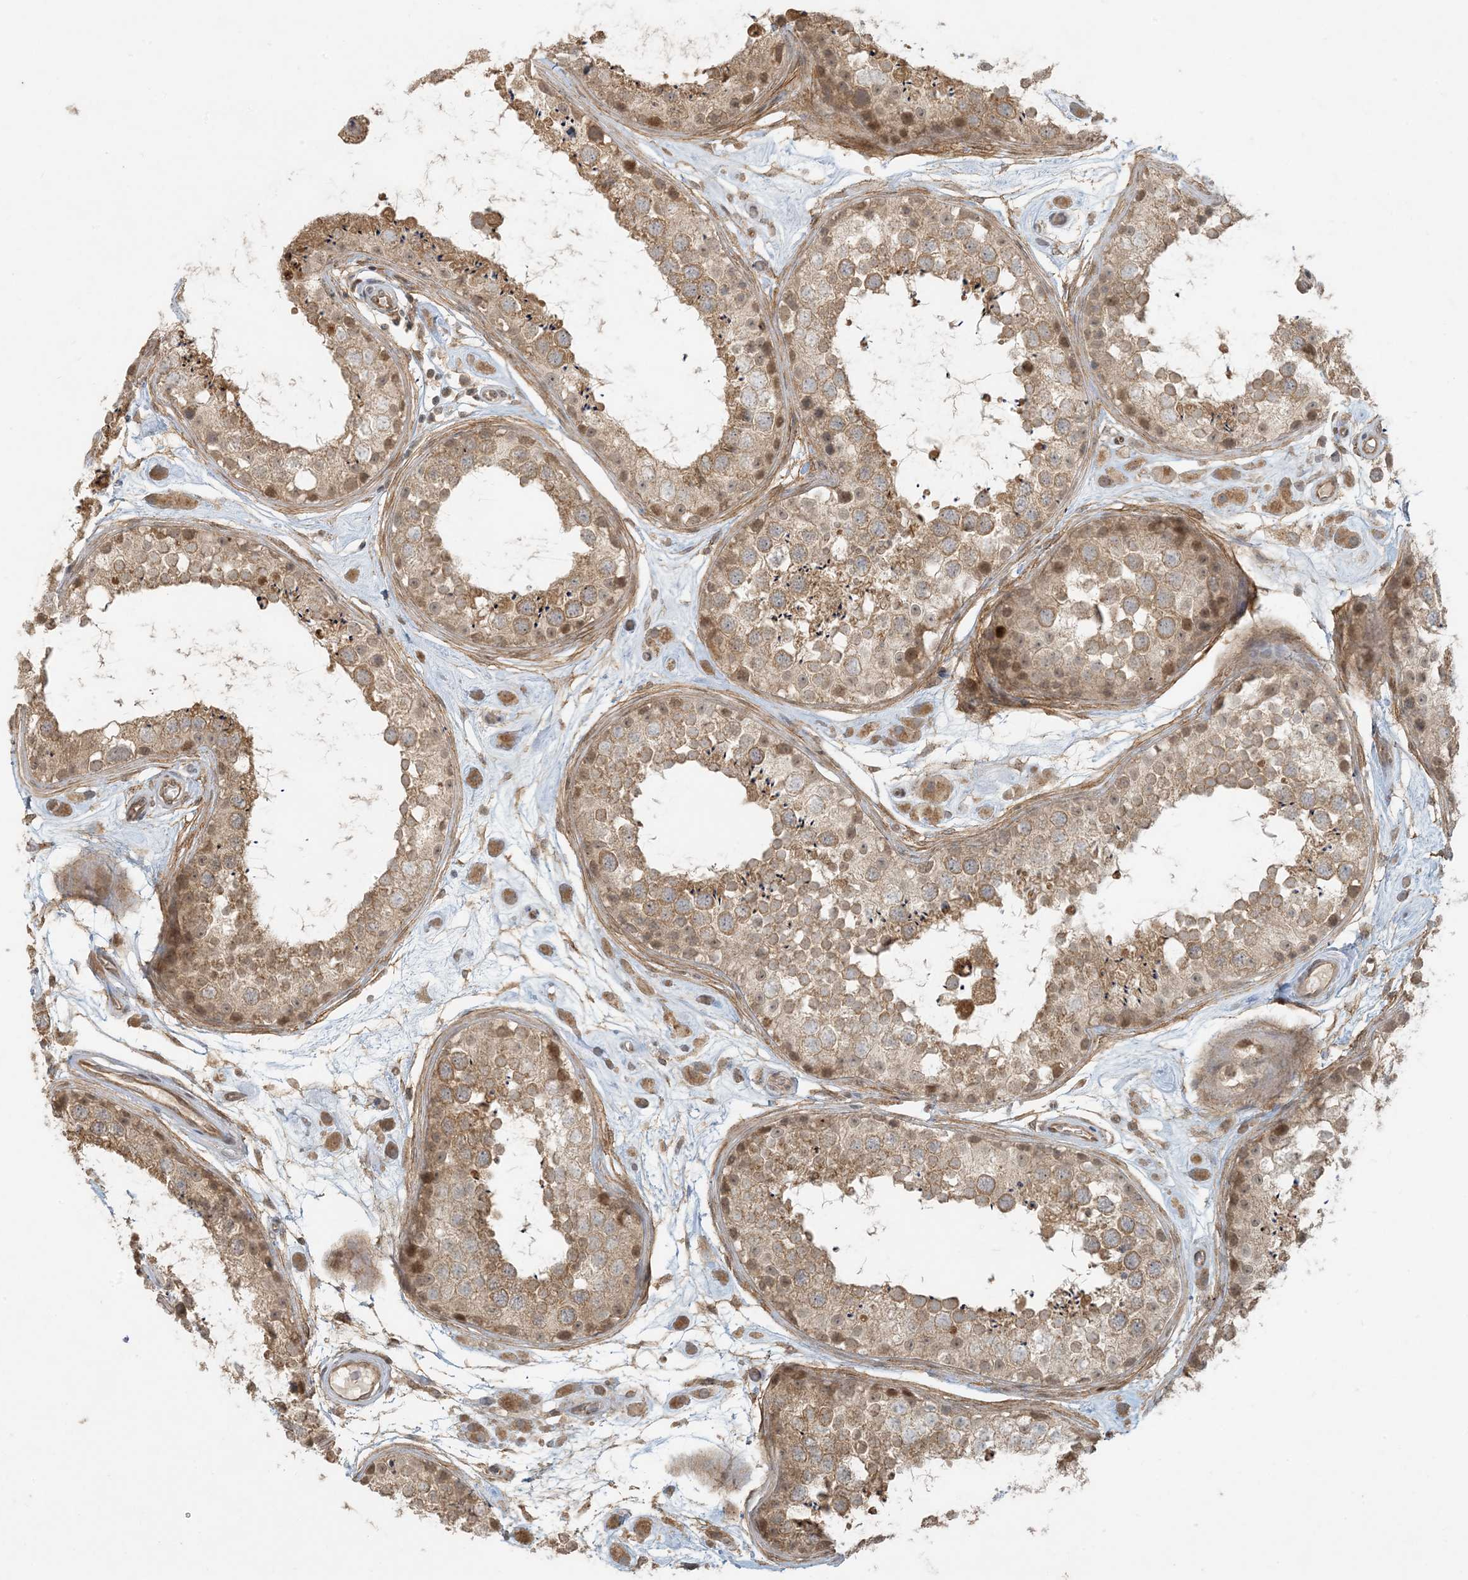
{"staining": {"intensity": "moderate", "quantity": "25%-75%", "location": "cytoplasmic/membranous,nuclear"}, "tissue": "testis", "cell_type": "Cells in seminiferous ducts", "image_type": "normal", "snomed": [{"axis": "morphology", "description": "Normal tissue, NOS"}, {"axis": "topography", "description": "Testis"}], "caption": "Protein expression analysis of unremarkable testis shows moderate cytoplasmic/membranous,nuclear staining in approximately 25%-75% of cells in seminiferous ducts. (Stains: DAB in brown, nuclei in blue, Microscopy: brightfield microscopy at high magnification).", "gene": "BCORL1", "patient": {"sex": "male", "age": 25}}